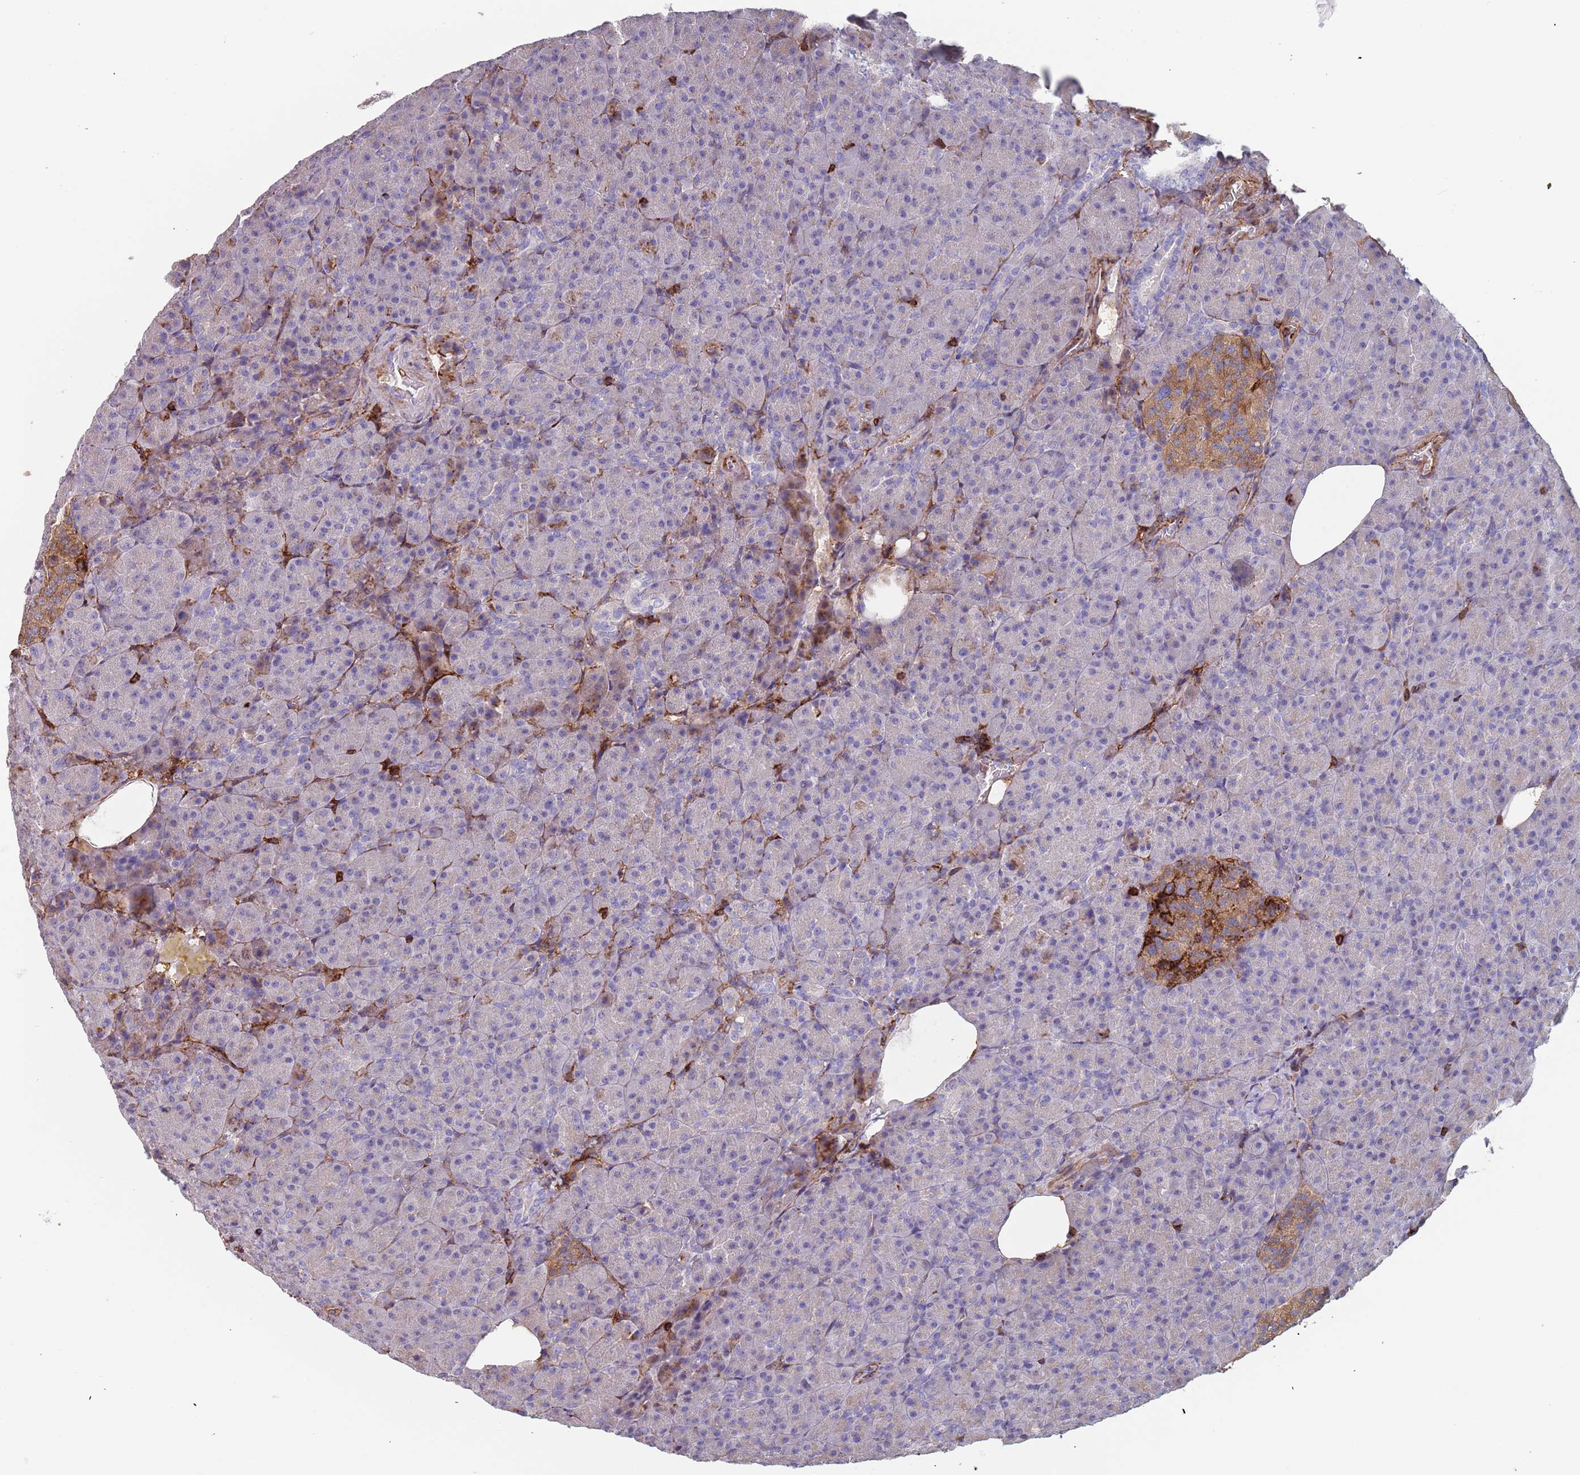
{"staining": {"intensity": "weak", "quantity": "<25%", "location": "cytoplasmic/membranous"}, "tissue": "pancreas", "cell_type": "Exocrine glandular cells", "image_type": "normal", "snomed": [{"axis": "morphology", "description": "Normal tissue, NOS"}, {"axis": "topography", "description": "Pancreas"}], "caption": "Immunohistochemistry micrograph of unremarkable pancreas: pancreas stained with DAB (3,3'-diaminobenzidine) demonstrates no significant protein positivity in exocrine glandular cells.", "gene": "RNF144A", "patient": {"sex": "female", "age": 74}}